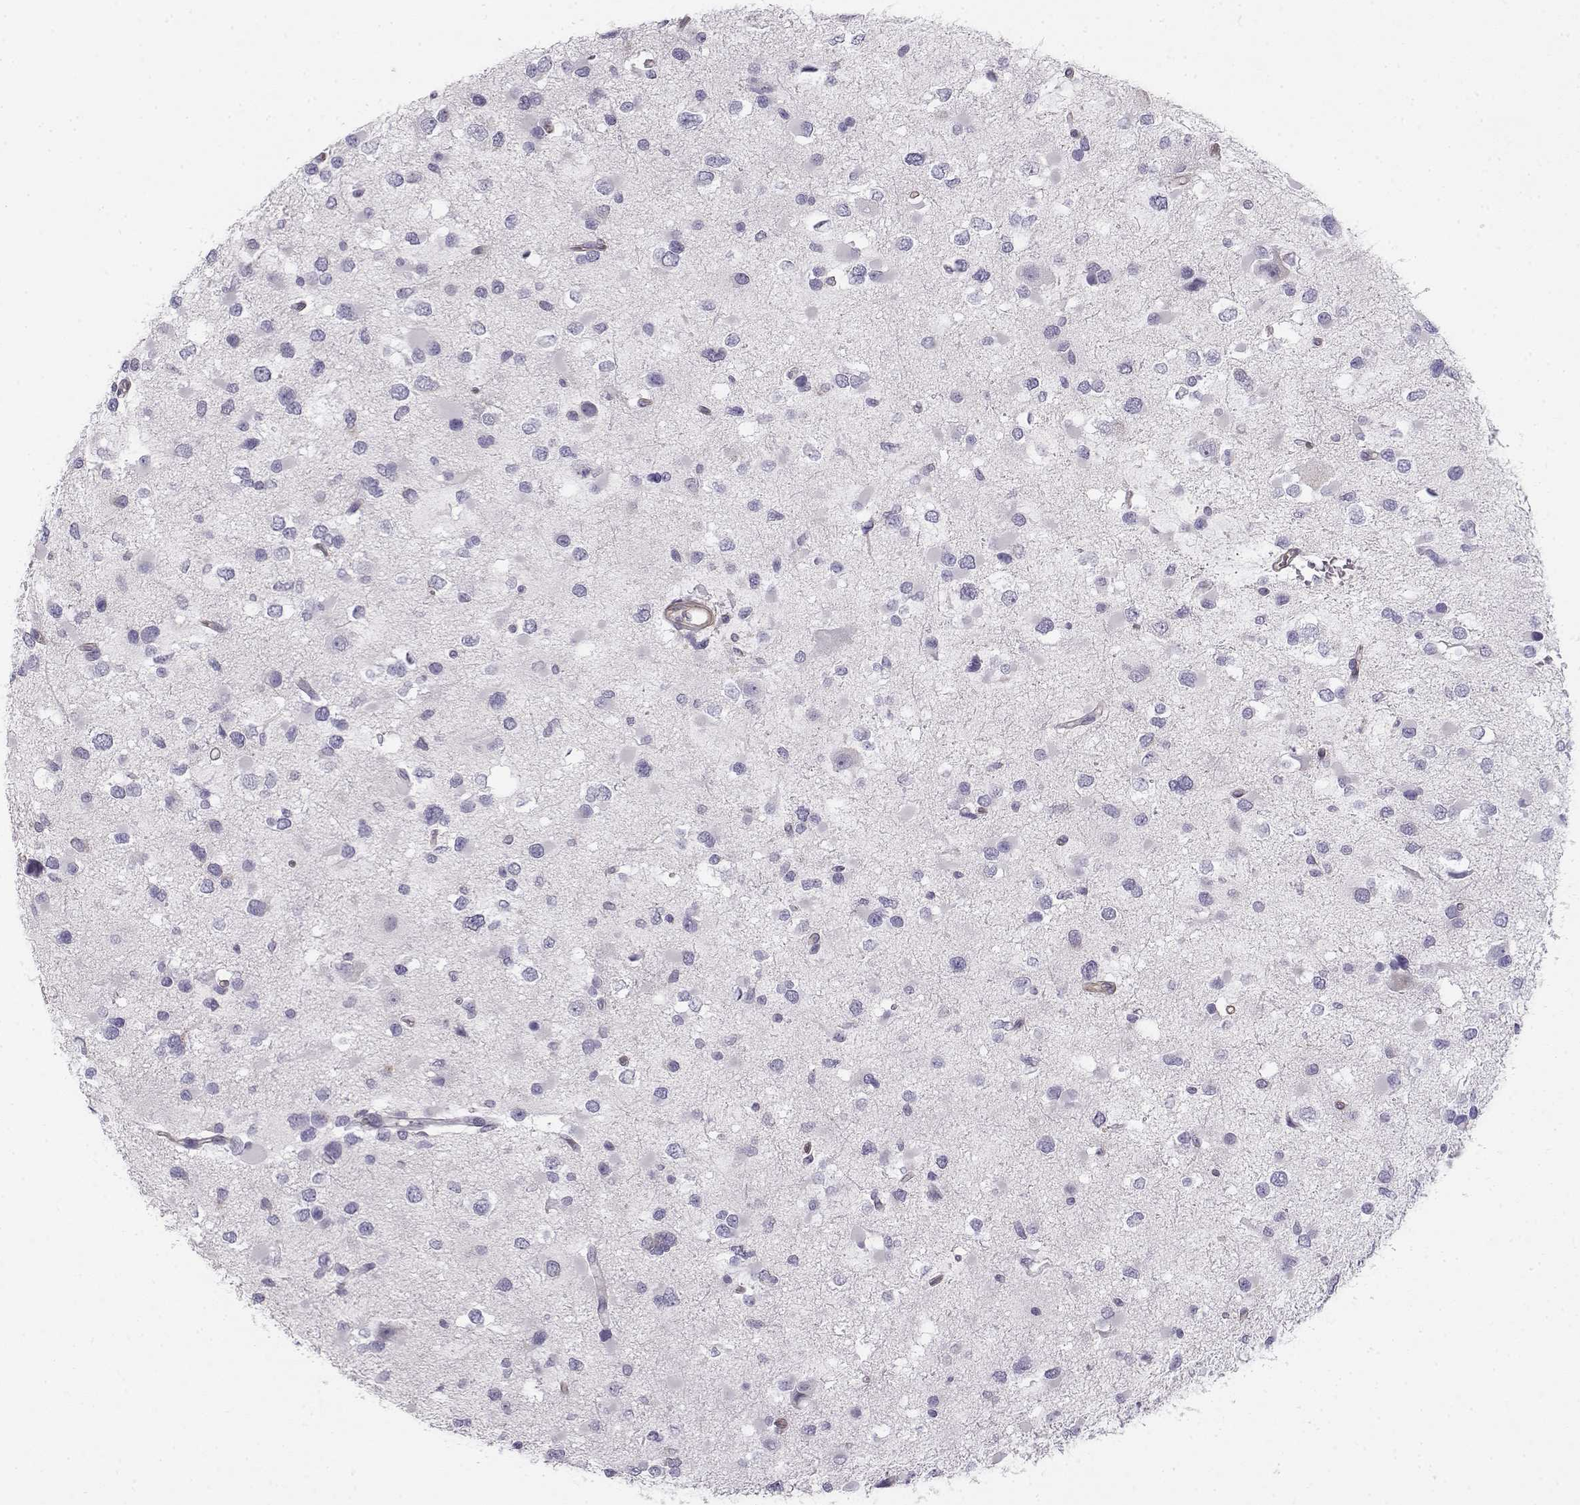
{"staining": {"intensity": "negative", "quantity": "none", "location": "none"}, "tissue": "glioma", "cell_type": "Tumor cells", "image_type": "cancer", "snomed": [{"axis": "morphology", "description": "Glioma, malignant, Low grade"}, {"axis": "topography", "description": "Brain"}], "caption": "The photomicrograph displays no staining of tumor cells in glioma.", "gene": "MYO1A", "patient": {"sex": "female", "age": 32}}